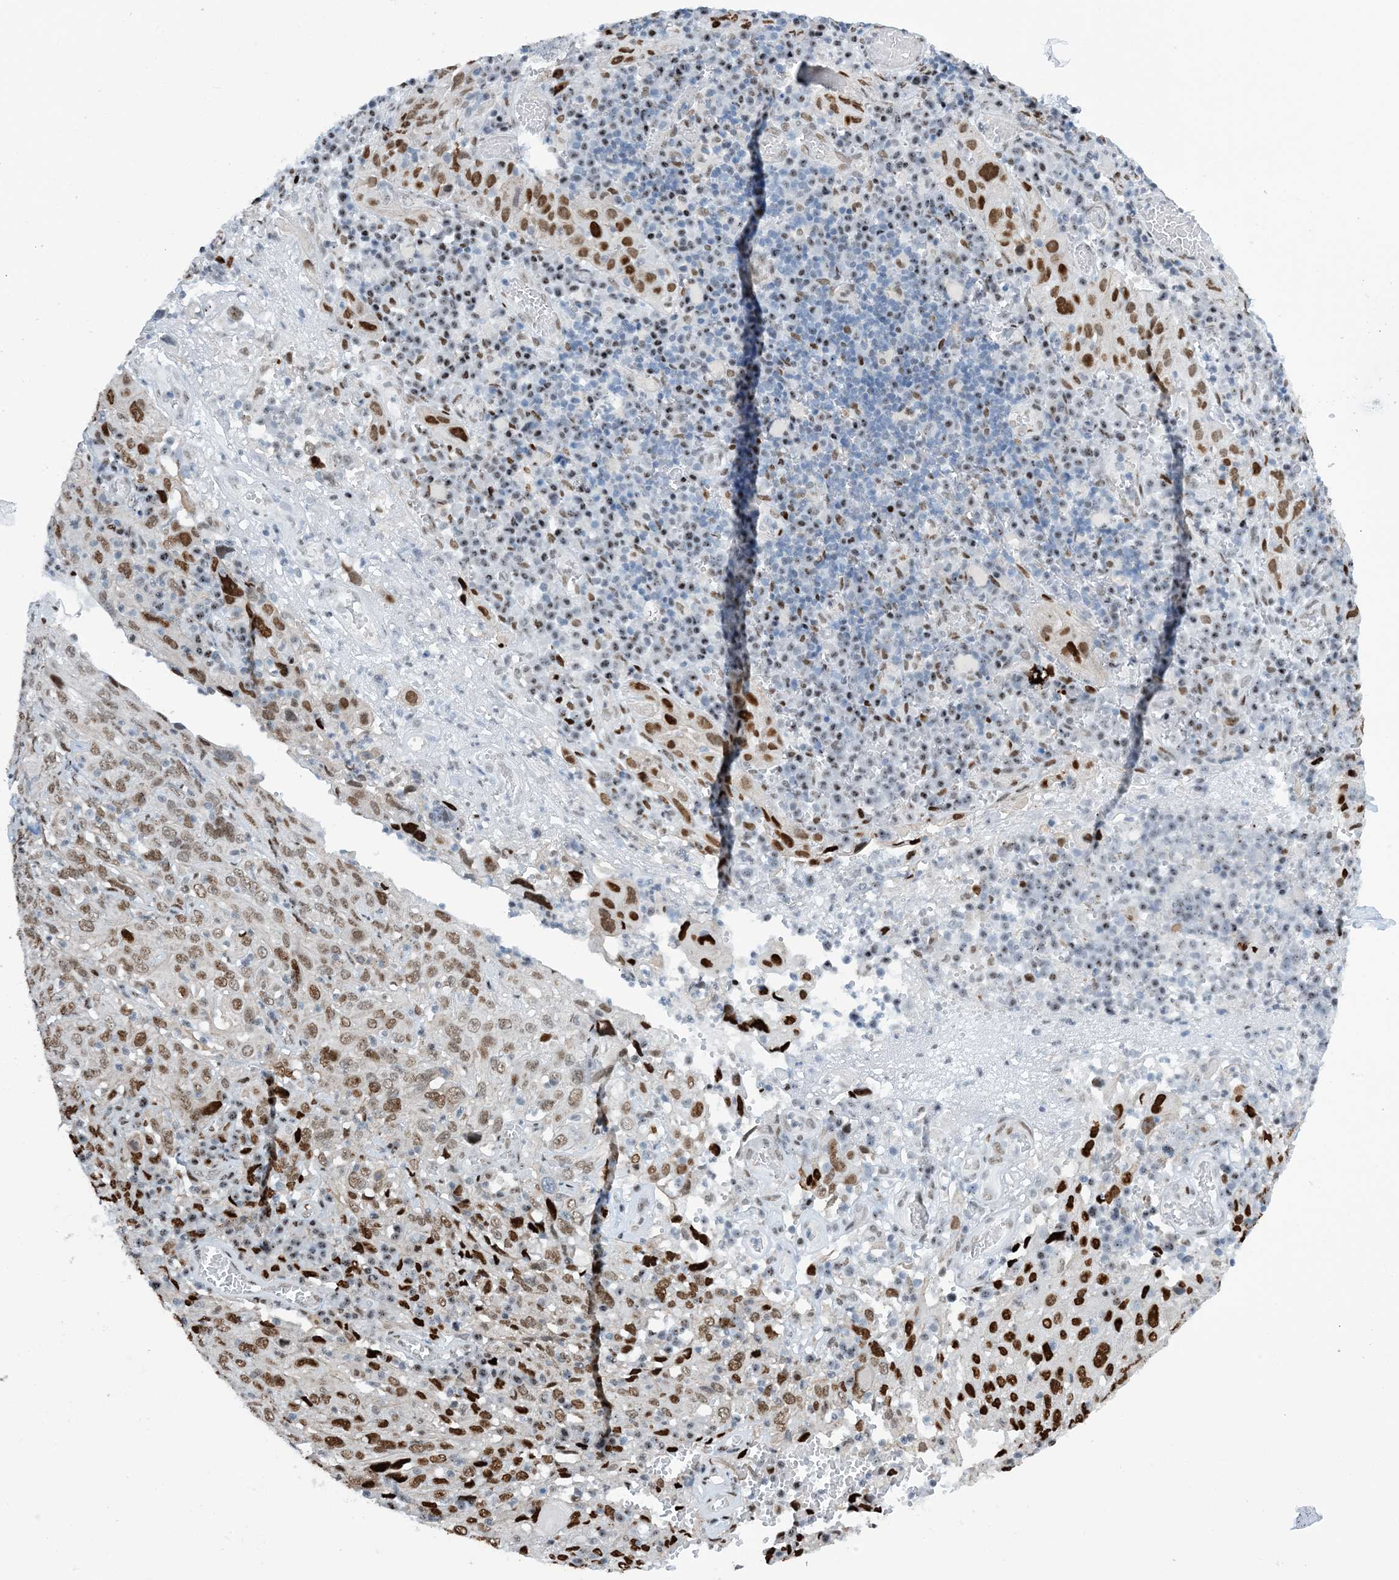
{"staining": {"intensity": "moderate", "quantity": ">75%", "location": "nuclear"}, "tissue": "cervical cancer", "cell_type": "Tumor cells", "image_type": "cancer", "snomed": [{"axis": "morphology", "description": "Squamous cell carcinoma, NOS"}, {"axis": "topography", "description": "Cervix"}], "caption": "The image demonstrates immunohistochemical staining of cervical cancer. There is moderate nuclear positivity is seen in about >75% of tumor cells.", "gene": "HEMK1", "patient": {"sex": "female", "age": 46}}